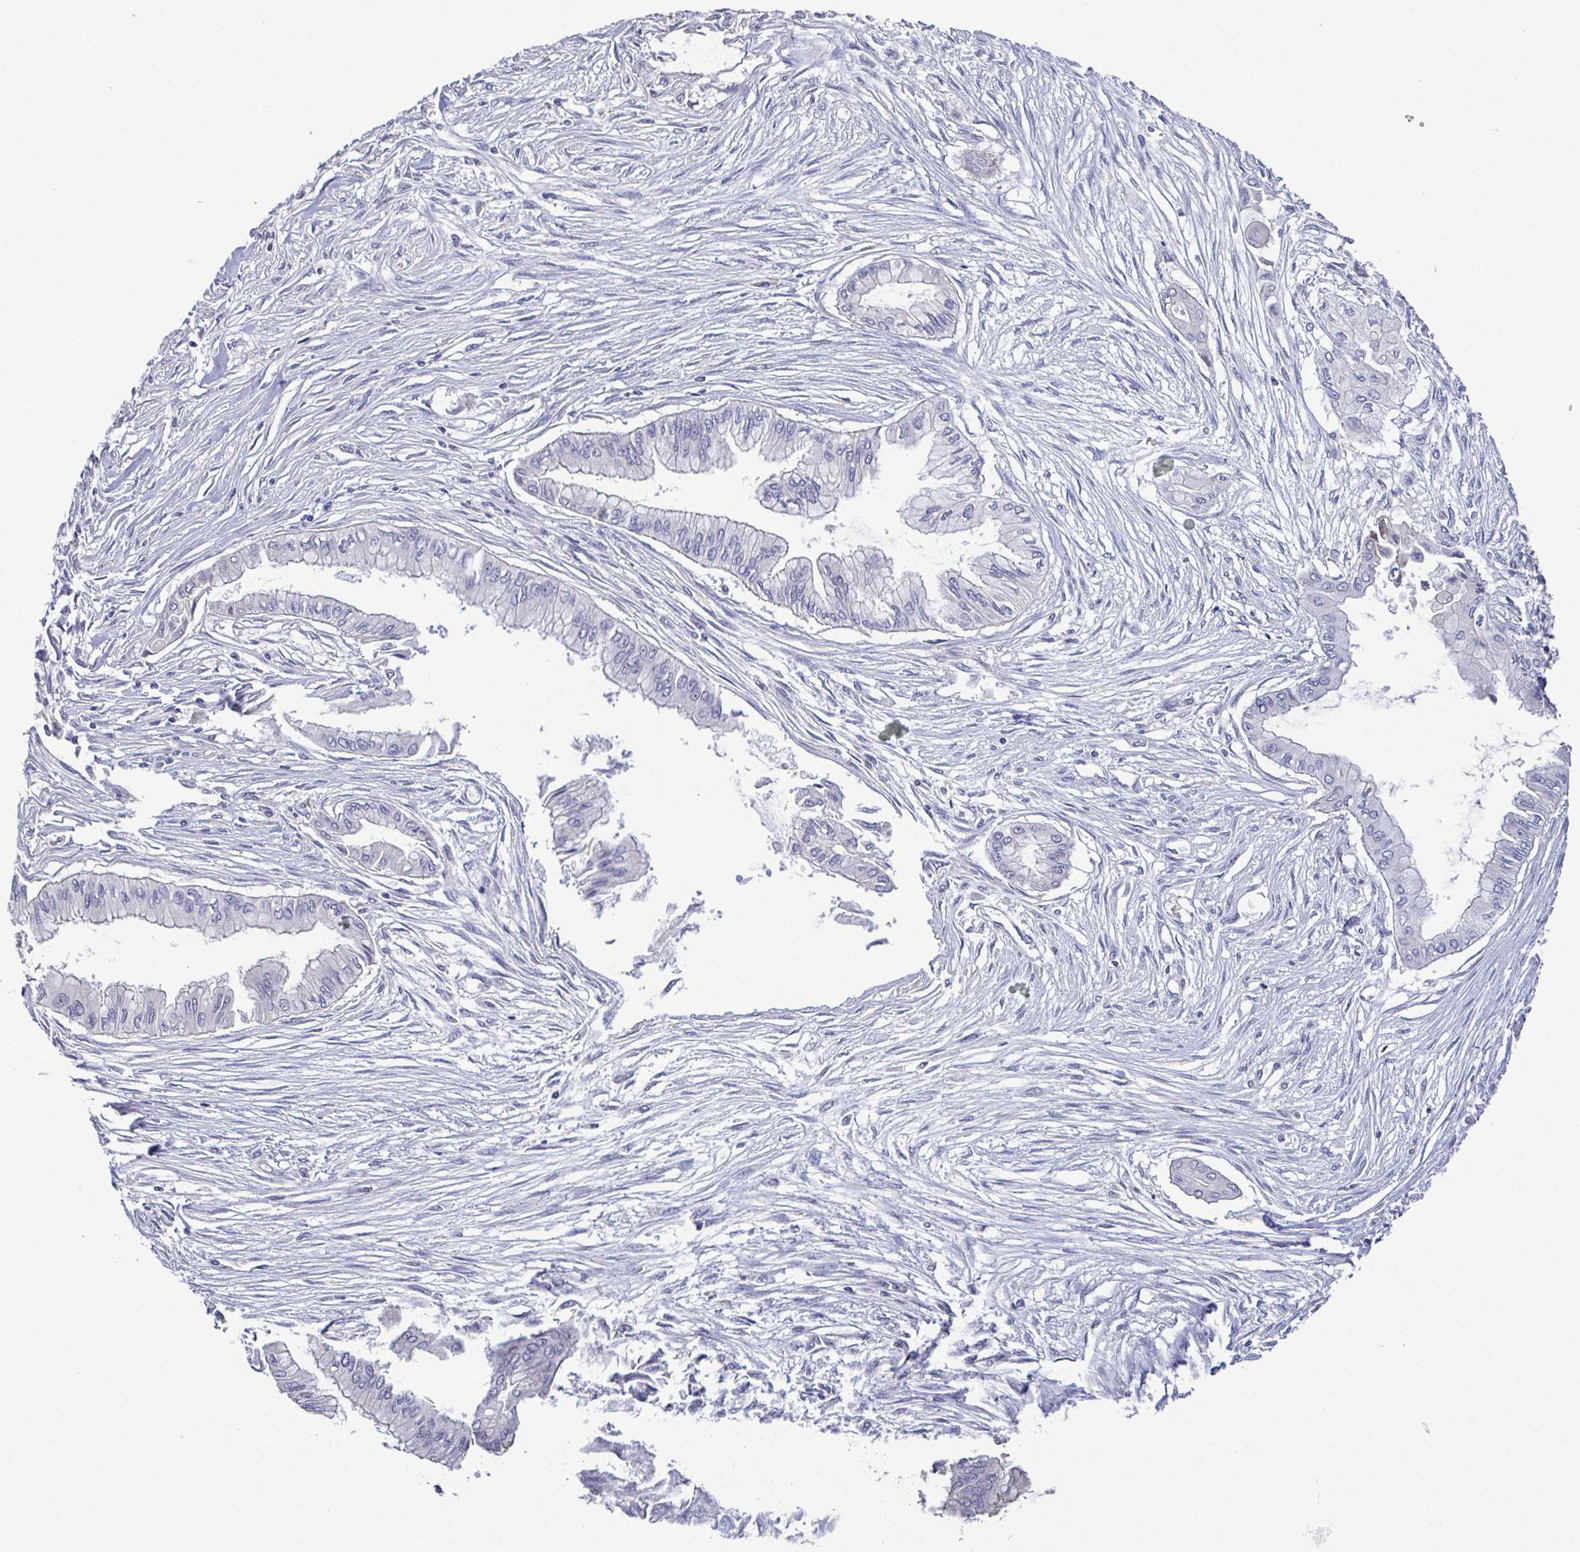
{"staining": {"intensity": "negative", "quantity": "none", "location": "none"}, "tissue": "pancreatic cancer", "cell_type": "Tumor cells", "image_type": "cancer", "snomed": [{"axis": "morphology", "description": "Adenocarcinoma, NOS"}, {"axis": "topography", "description": "Pancreas"}], "caption": "This is an IHC micrograph of human pancreatic cancer. There is no staining in tumor cells.", "gene": "GLDC", "patient": {"sex": "female", "age": 68}}